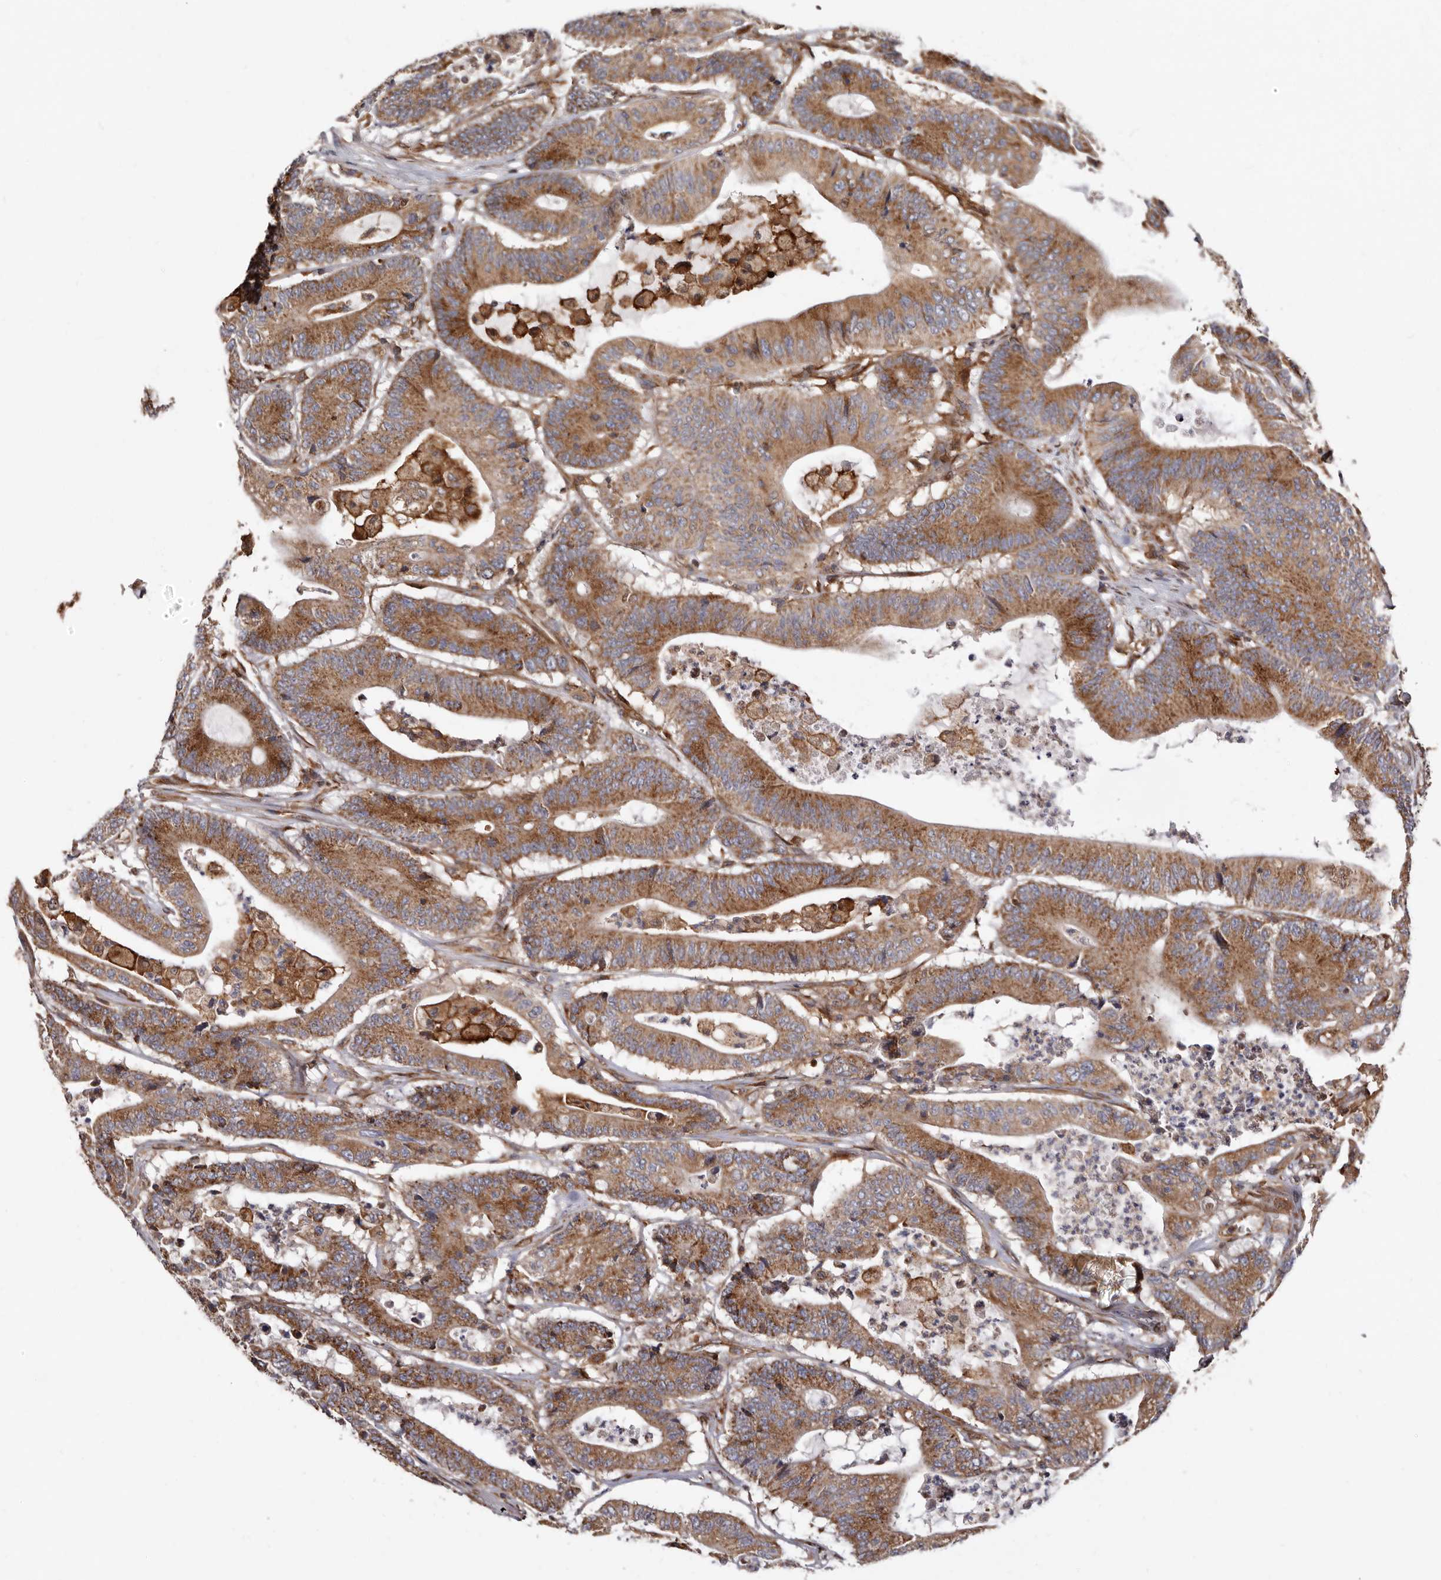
{"staining": {"intensity": "moderate", "quantity": ">75%", "location": "cytoplasmic/membranous"}, "tissue": "colorectal cancer", "cell_type": "Tumor cells", "image_type": "cancer", "snomed": [{"axis": "morphology", "description": "Adenocarcinoma, NOS"}, {"axis": "topography", "description": "Colon"}], "caption": "This is an image of IHC staining of colorectal adenocarcinoma, which shows moderate positivity in the cytoplasmic/membranous of tumor cells.", "gene": "COQ8B", "patient": {"sex": "female", "age": 84}}